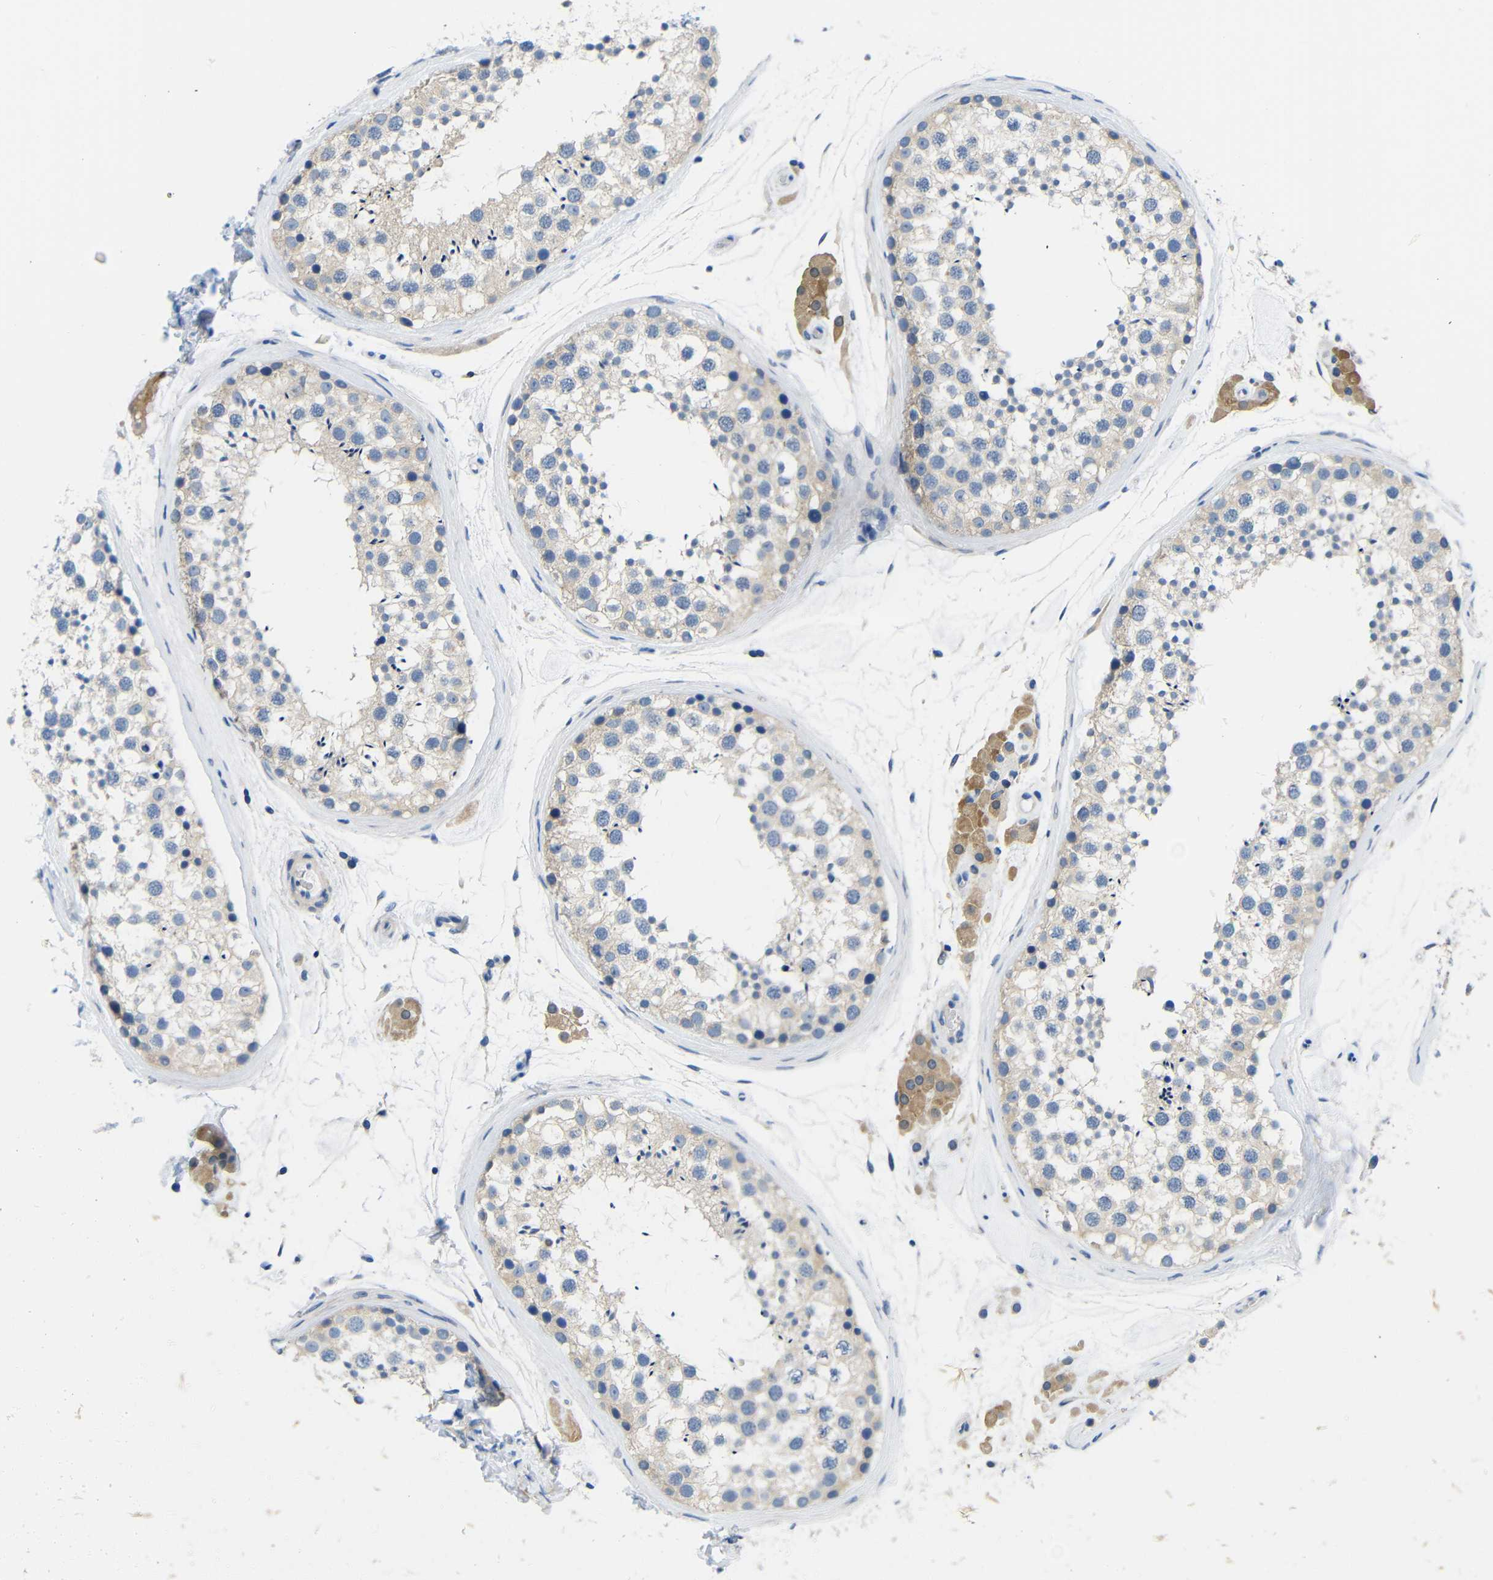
{"staining": {"intensity": "weak", "quantity": ">75%", "location": "cytoplasmic/membranous"}, "tissue": "testis", "cell_type": "Cells in seminiferous ducts", "image_type": "normal", "snomed": [{"axis": "morphology", "description": "Normal tissue, NOS"}, {"axis": "topography", "description": "Testis"}], "caption": "Weak cytoplasmic/membranous positivity is appreciated in about >75% of cells in seminiferous ducts in normal testis.", "gene": "NEGR1", "patient": {"sex": "male", "age": 46}}